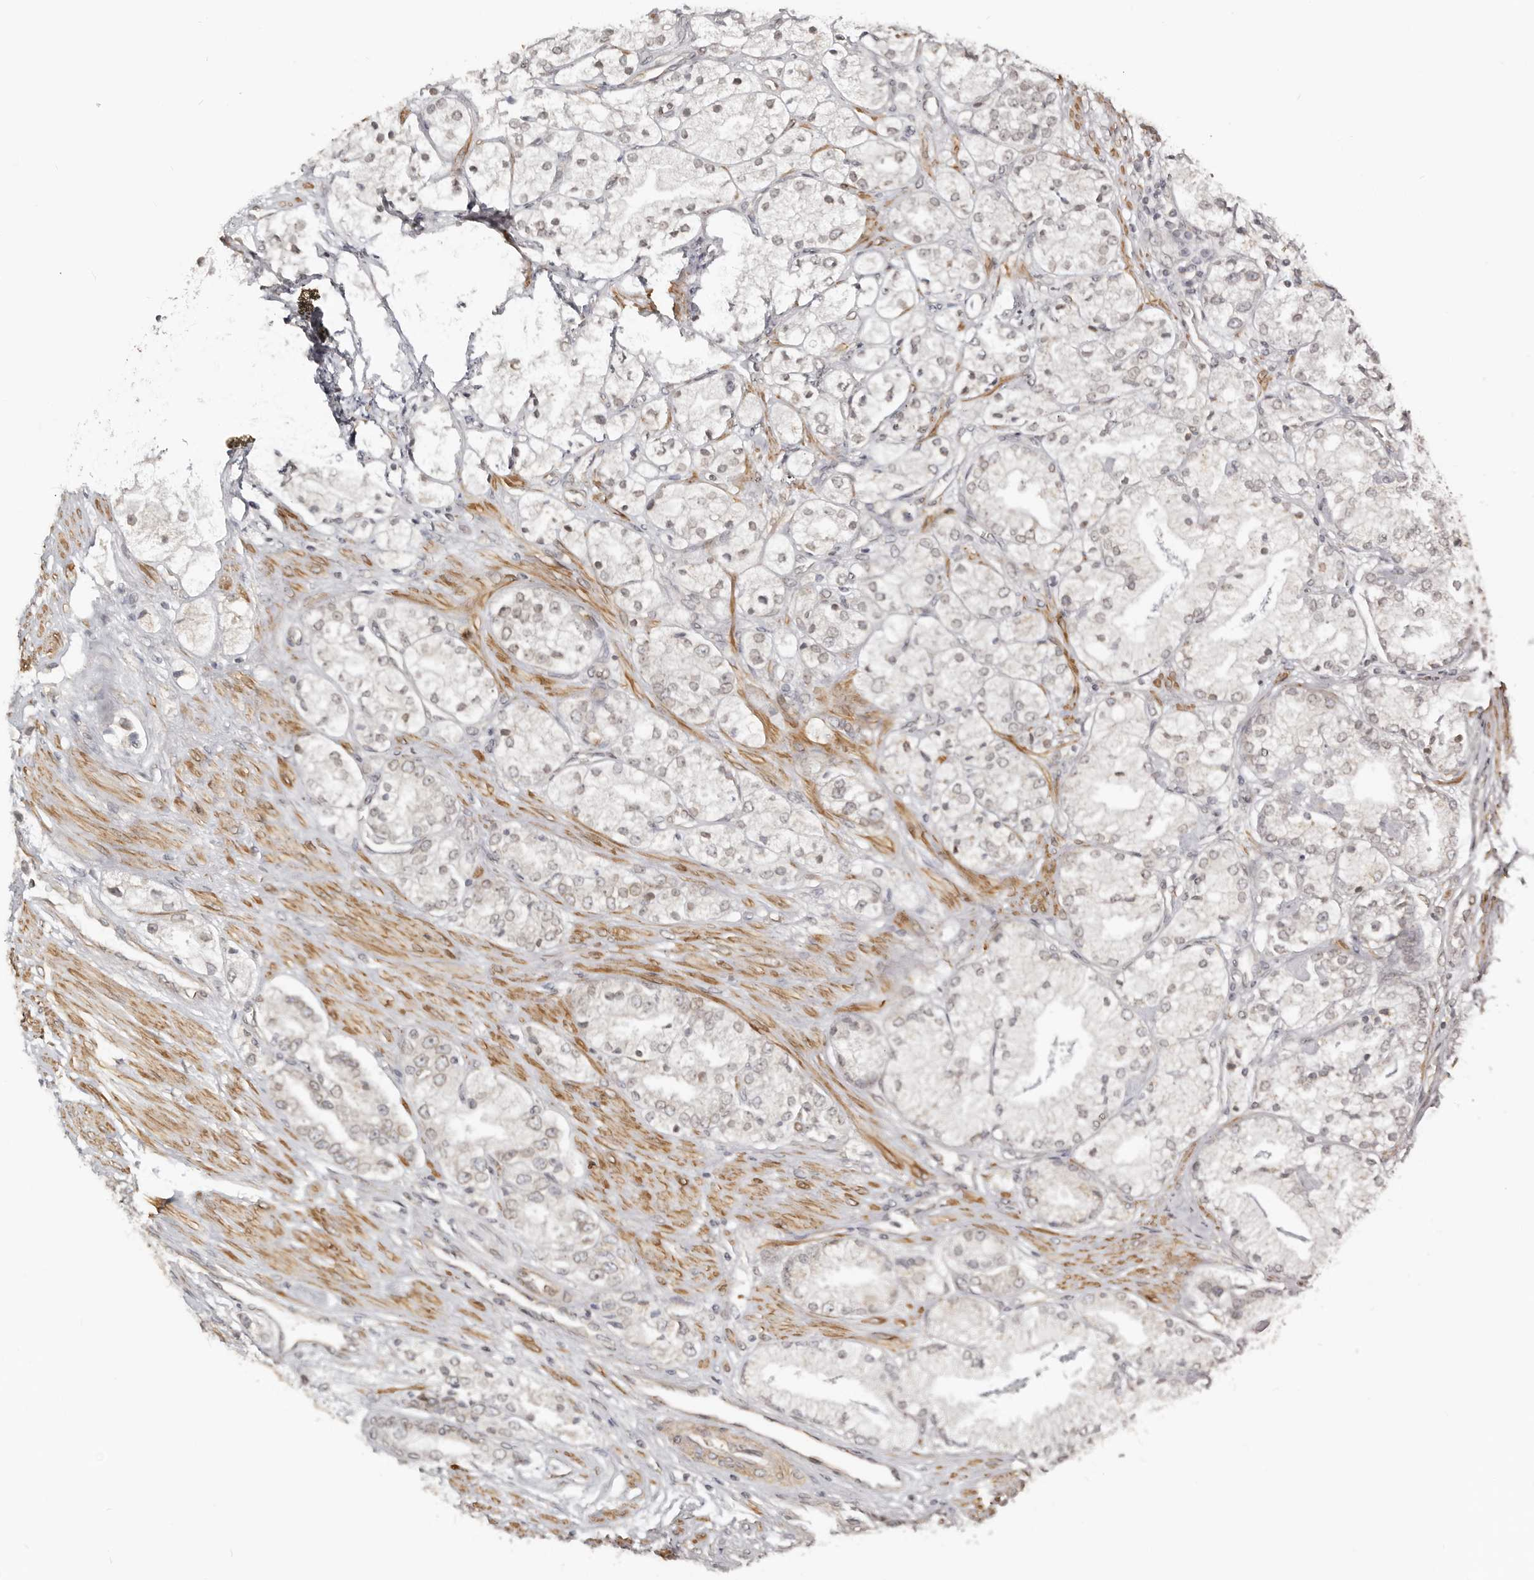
{"staining": {"intensity": "weak", "quantity": "<25%", "location": "cytoplasmic/membranous,nuclear"}, "tissue": "prostate cancer", "cell_type": "Tumor cells", "image_type": "cancer", "snomed": [{"axis": "morphology", "description": "Adenocarcinoma, High grade"}, {"axis": "topography", "description": "Prostate"}], "caption": "Immunohistochemistry (IHC) of prostate high-grade adenocarcinoma demonstrates no positivity in tumor cells.", "gene": "NUP153", "patient": {"sex": "male", "age": 50}}